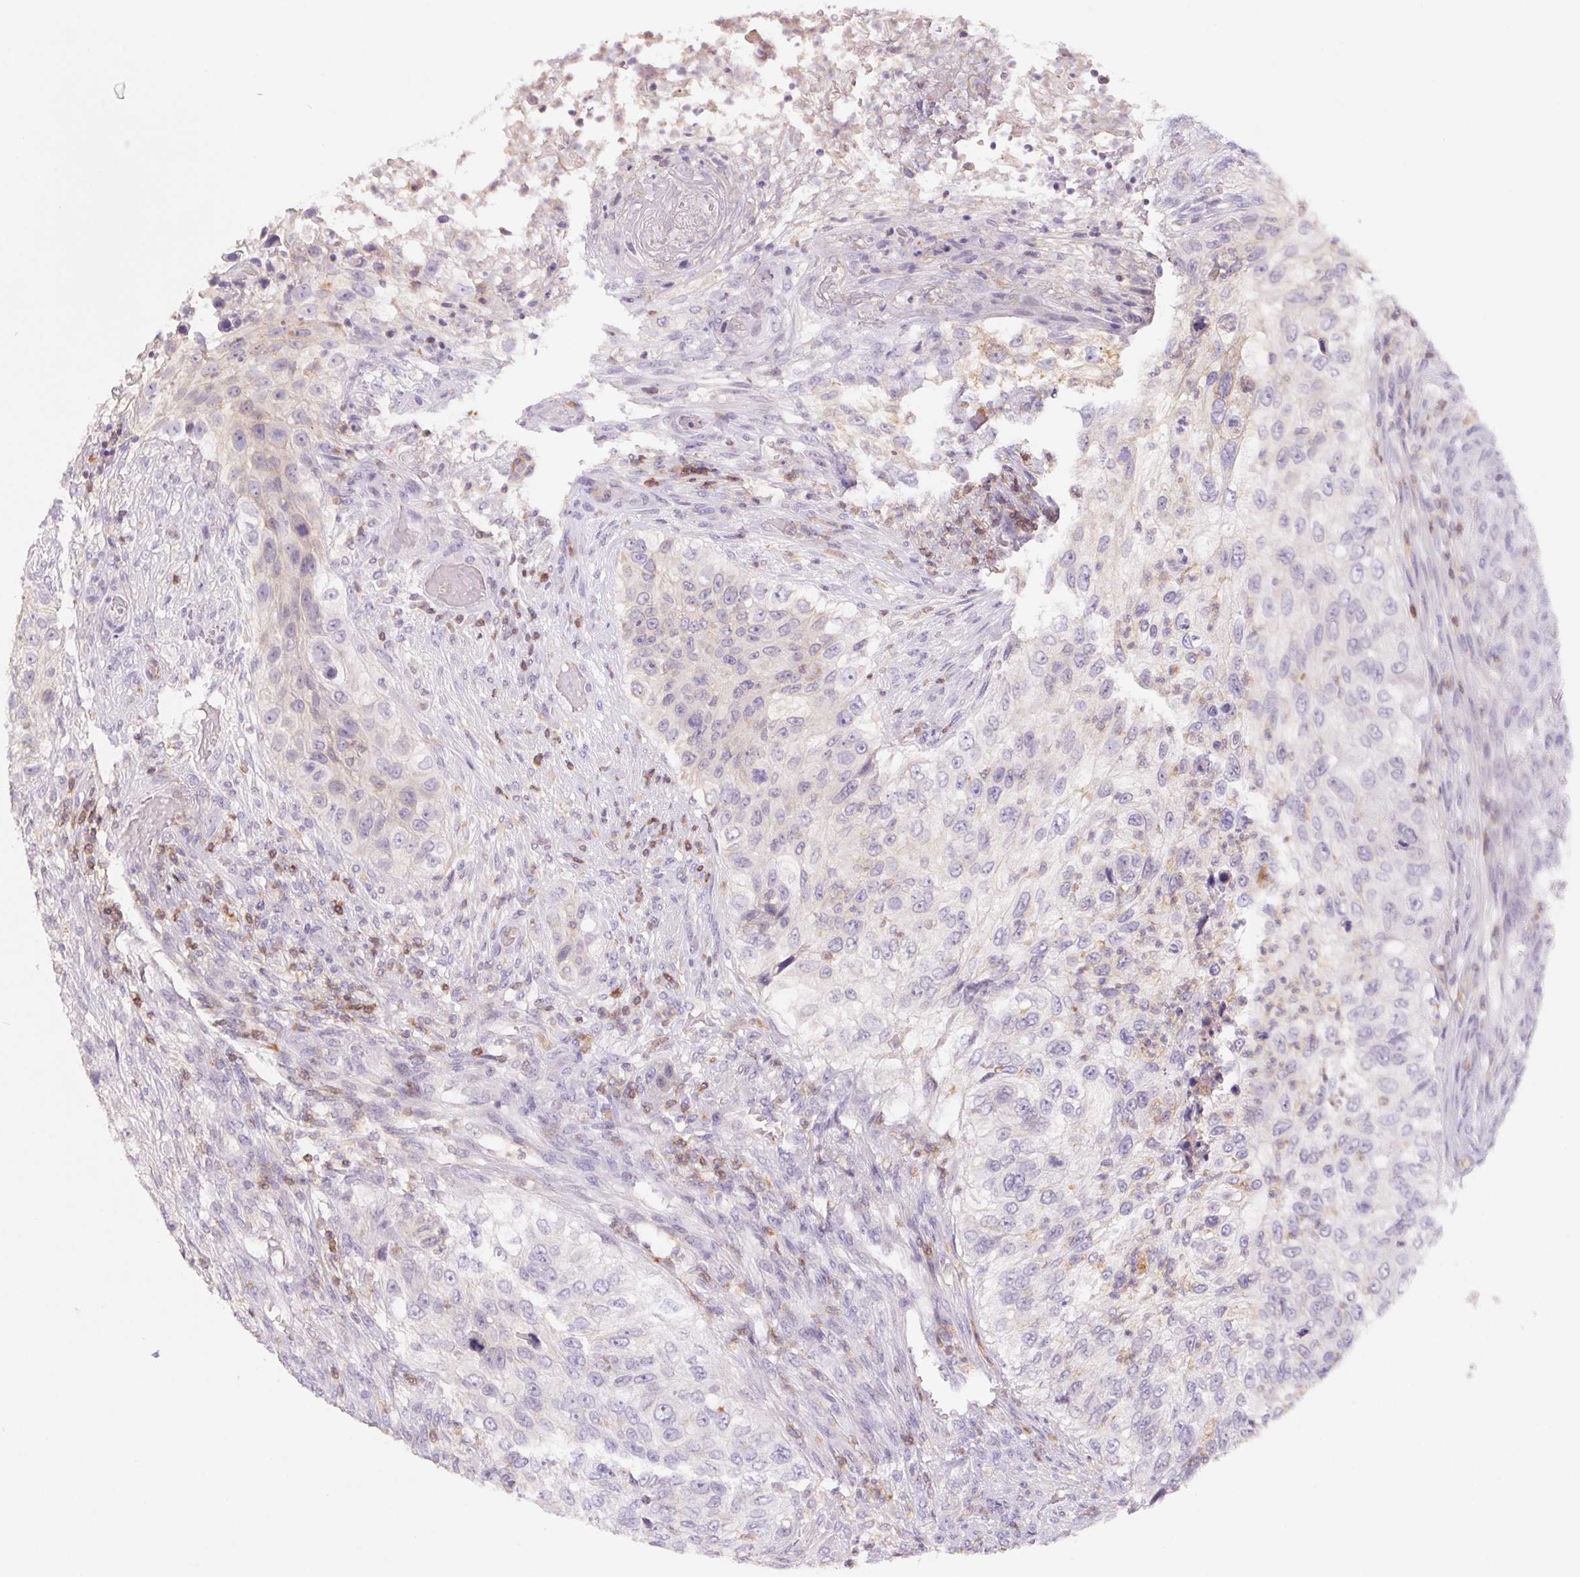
{"staining": {"intensity": "negative", "quantity": "none", "location": "none"}, "tissue": "urothelial cancer", "cell_type": "Tumor cells", "image_type": "cancer", "snomed": [{"axis": "morphology", "description": "Urothelial carcinoma, High grade"}, {"axis": "topography", "description": "Urinary bladder"}], "caption": "The IHC image has no significant positivity in tumor cells of high-grade urothelial carcinoma tissue. (Brightfield microscopy of DAB (3,3'-diaminobenzidine) IHC at high magnification).", "gene": "KIF26A", "patient": {"sex": "female", "age": 60}}